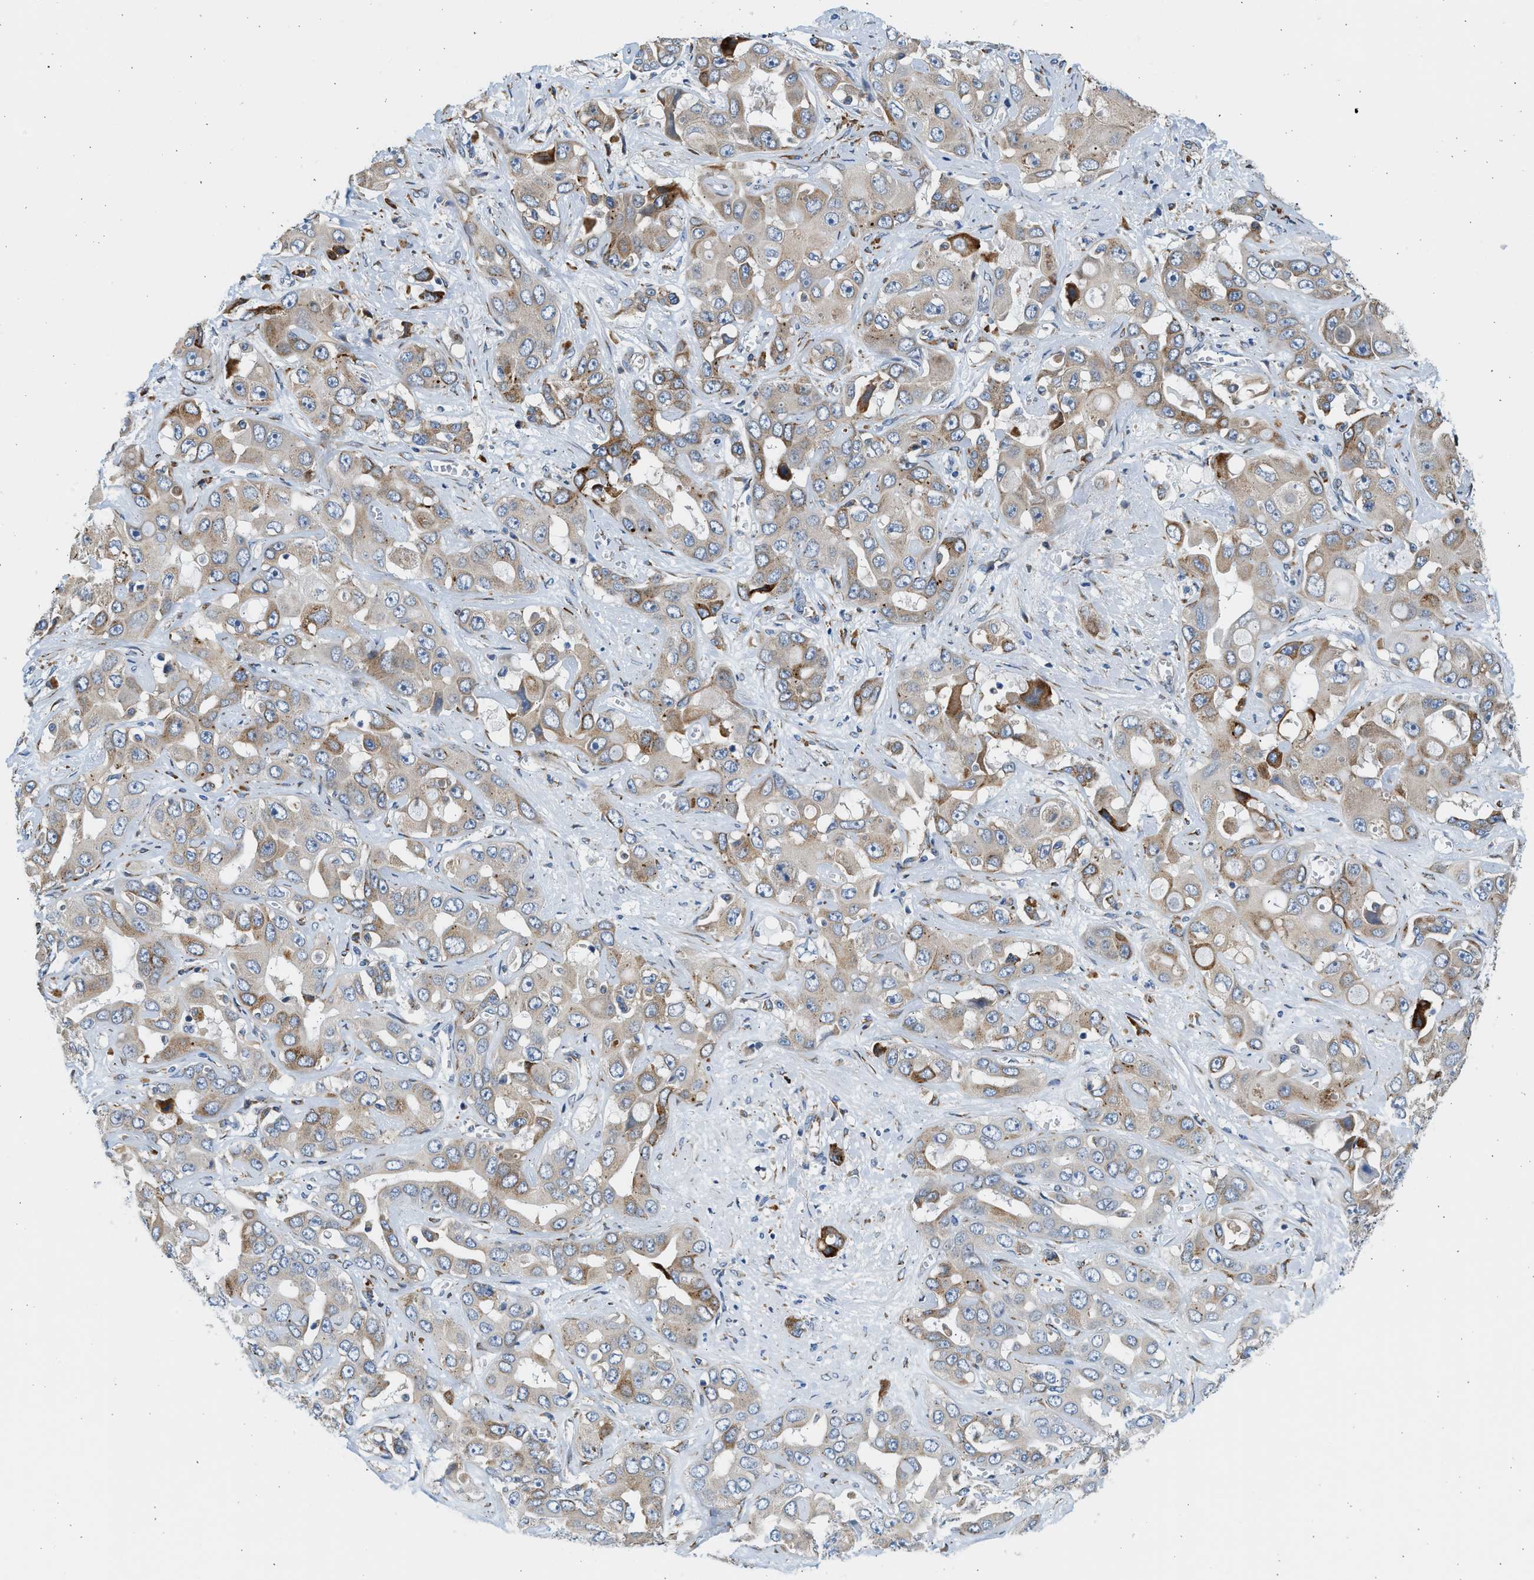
{"staining": {"intensity": "moderate", "quantity": "<25%", "location": "cytoplasmic/membranous"}, "tissue": "liver cancer", "cell_type": "Tumor cells", "image_type": "cancer", "snomed": [{"axis": "morphology", "description": "Cholangiocarcinoma"}, {"axis": "topography", "description": "Liver"}], "caption": "Liver cancer tissue exhibits moderate cytoplasmic/membranous staining in about <25% of tumor cells", "gene": "CNTN6", "patient": {"sex": "female", "age": 52}}